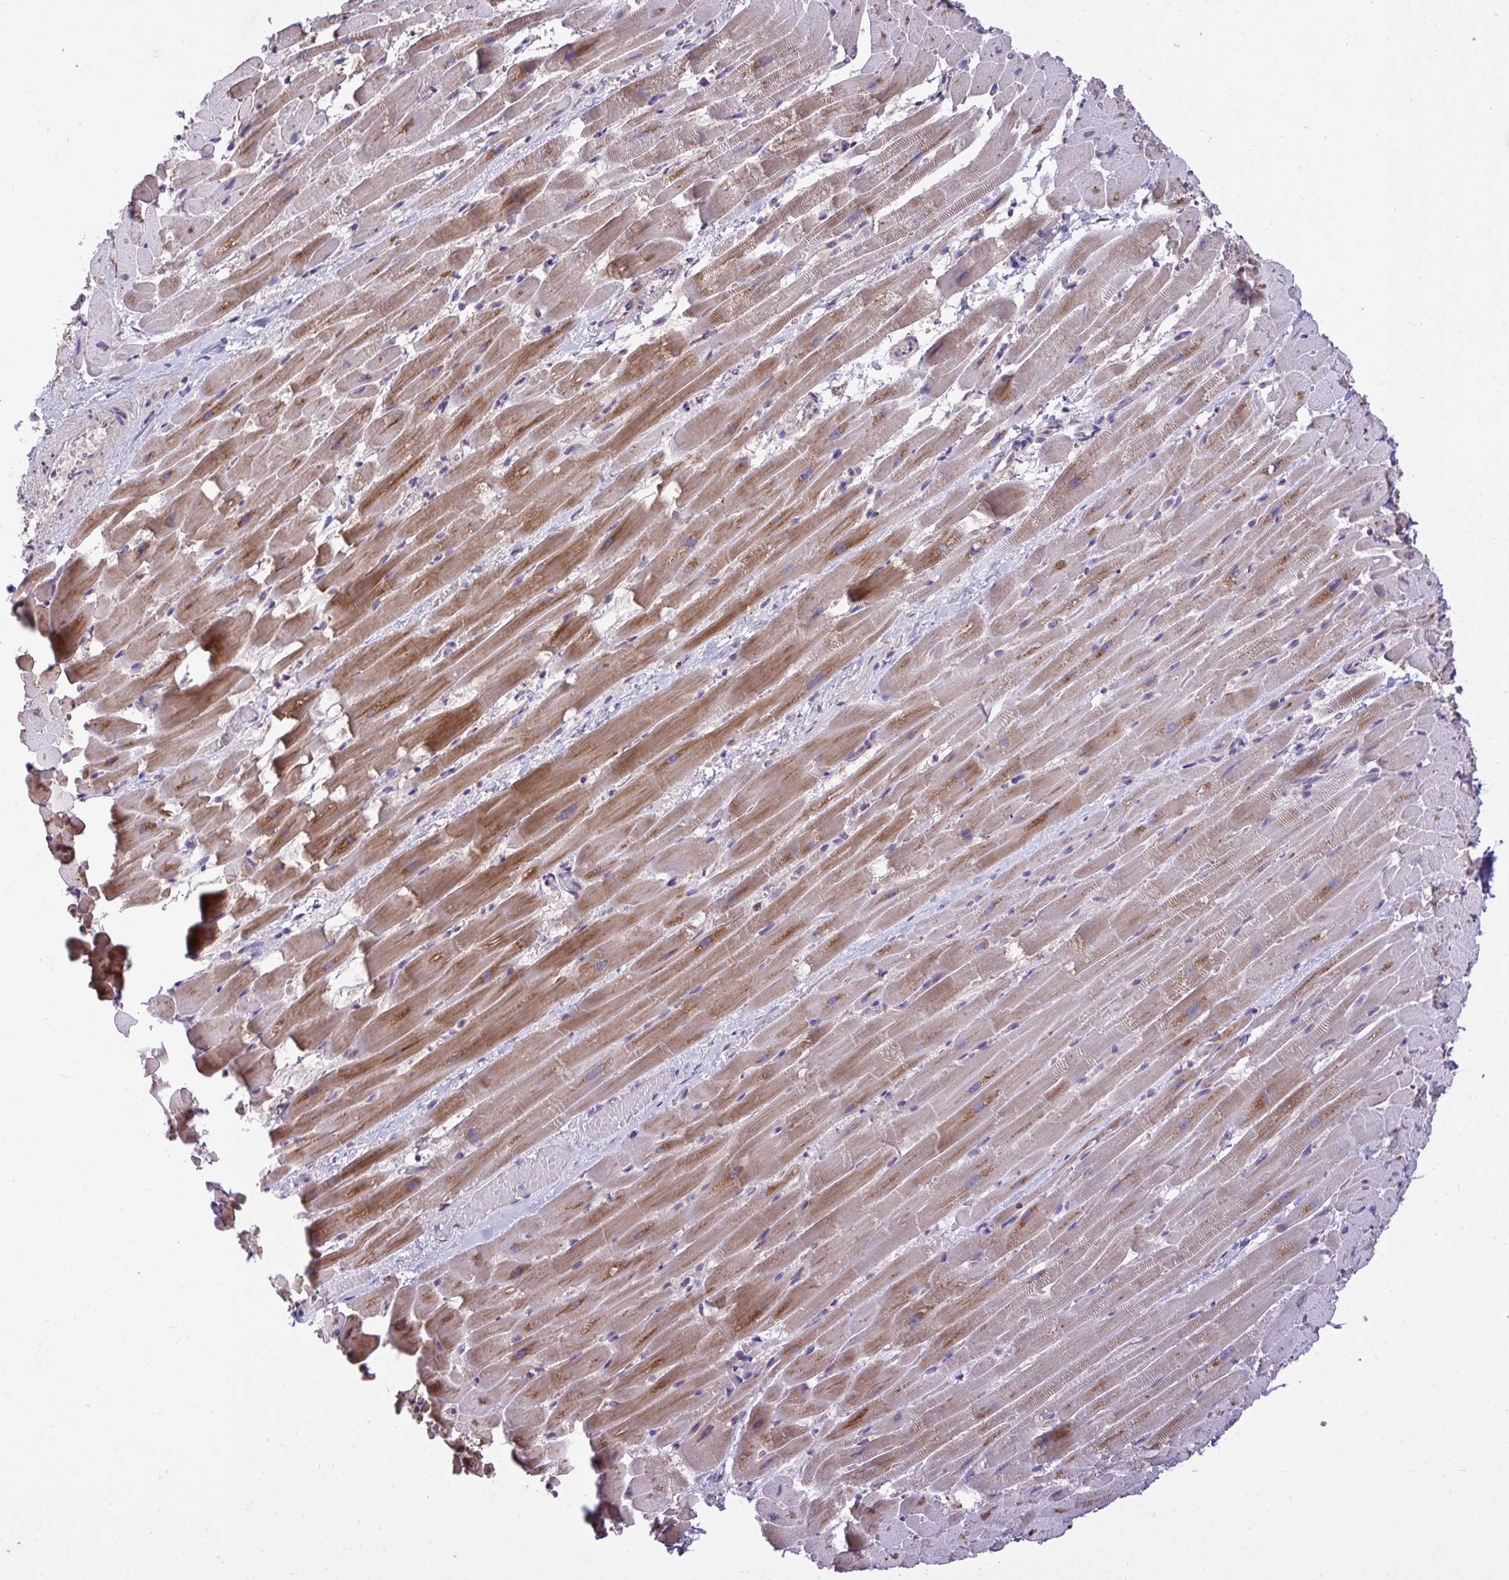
{"staining": {"intensity": "moderate", "quantity": ">75%", "location": "cytoplasmic/membranous"}, "tissue": "heart muscle", "cell_type": "Cardiomyocytes", "image_type": "normal", "snomed": [{"axis": "morphology", "description": "Normal tissue, NOS"}, {"axis": "topography", "description": "Heart"}], "caption": "Brown immunohistochemical staining in benign human heart muscle reveals moderate cytoplasmic/membranous expression in approximately >75% of cardiomyocytes.", "gene": "MPC2", "patient": {"sex": "male", "age": 37}}